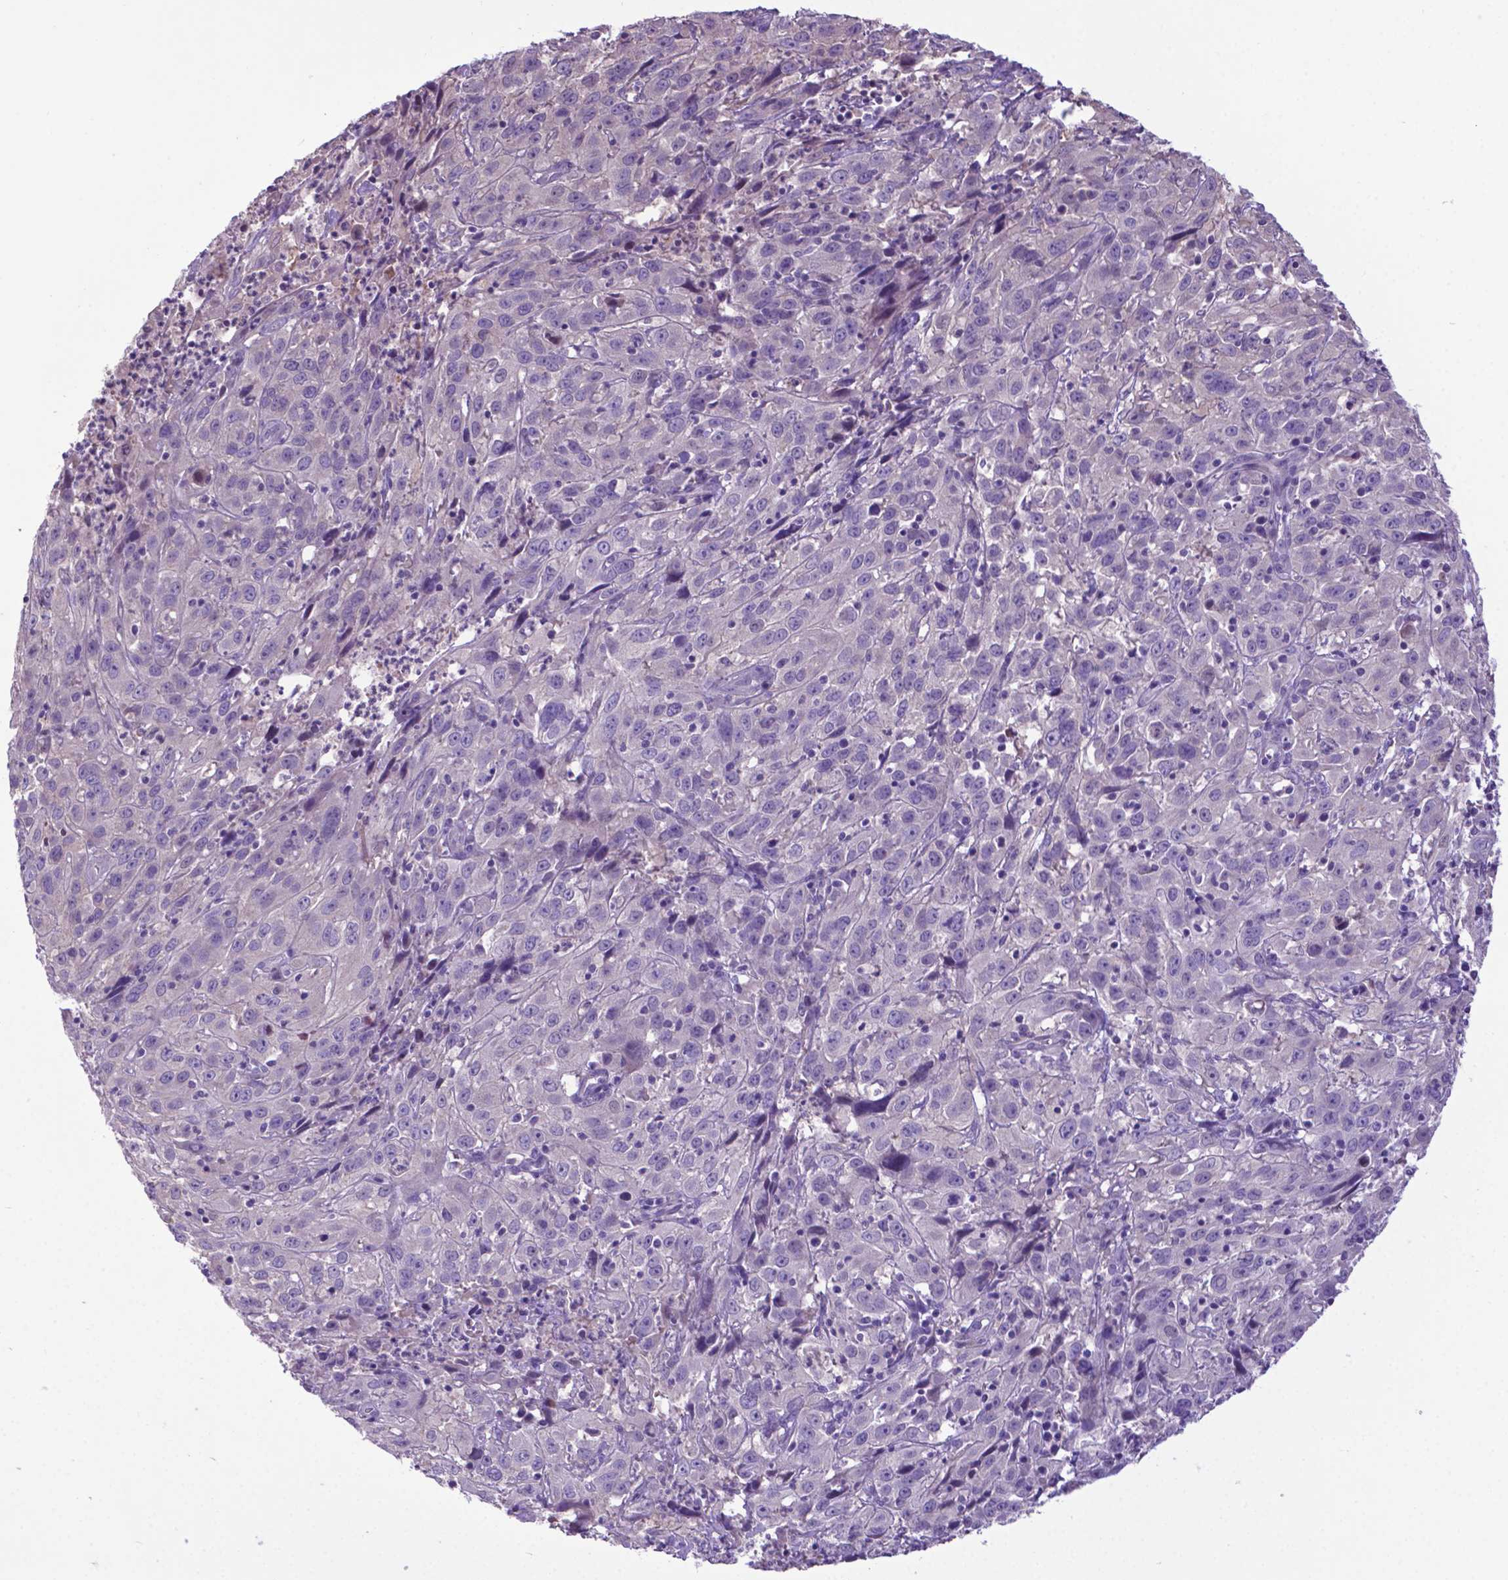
{"staining": {"intensity": "negative", "quantity": "none", "location": "none"}, "tissue": "cervical cancer", "cell_type": "Tumor cells", "image_type": "cancer", "snomed": [{"axis": "morphology", "description": "Squamous cell carcinoma, NOS"}, {"axis": "topography", "description": "Cervix"}], "caption": "Image shows no protein staining in tumor cells of cervical cancer (squamous cell carcinoma) tissue. The staining is performed using DAB (3,3'-diaminobenzidine) brown chromogen with nuclei counter-stained in using hematoxylin.", "gene": "ADRA2B", "patient": {"sex": "female", "age": 32}}